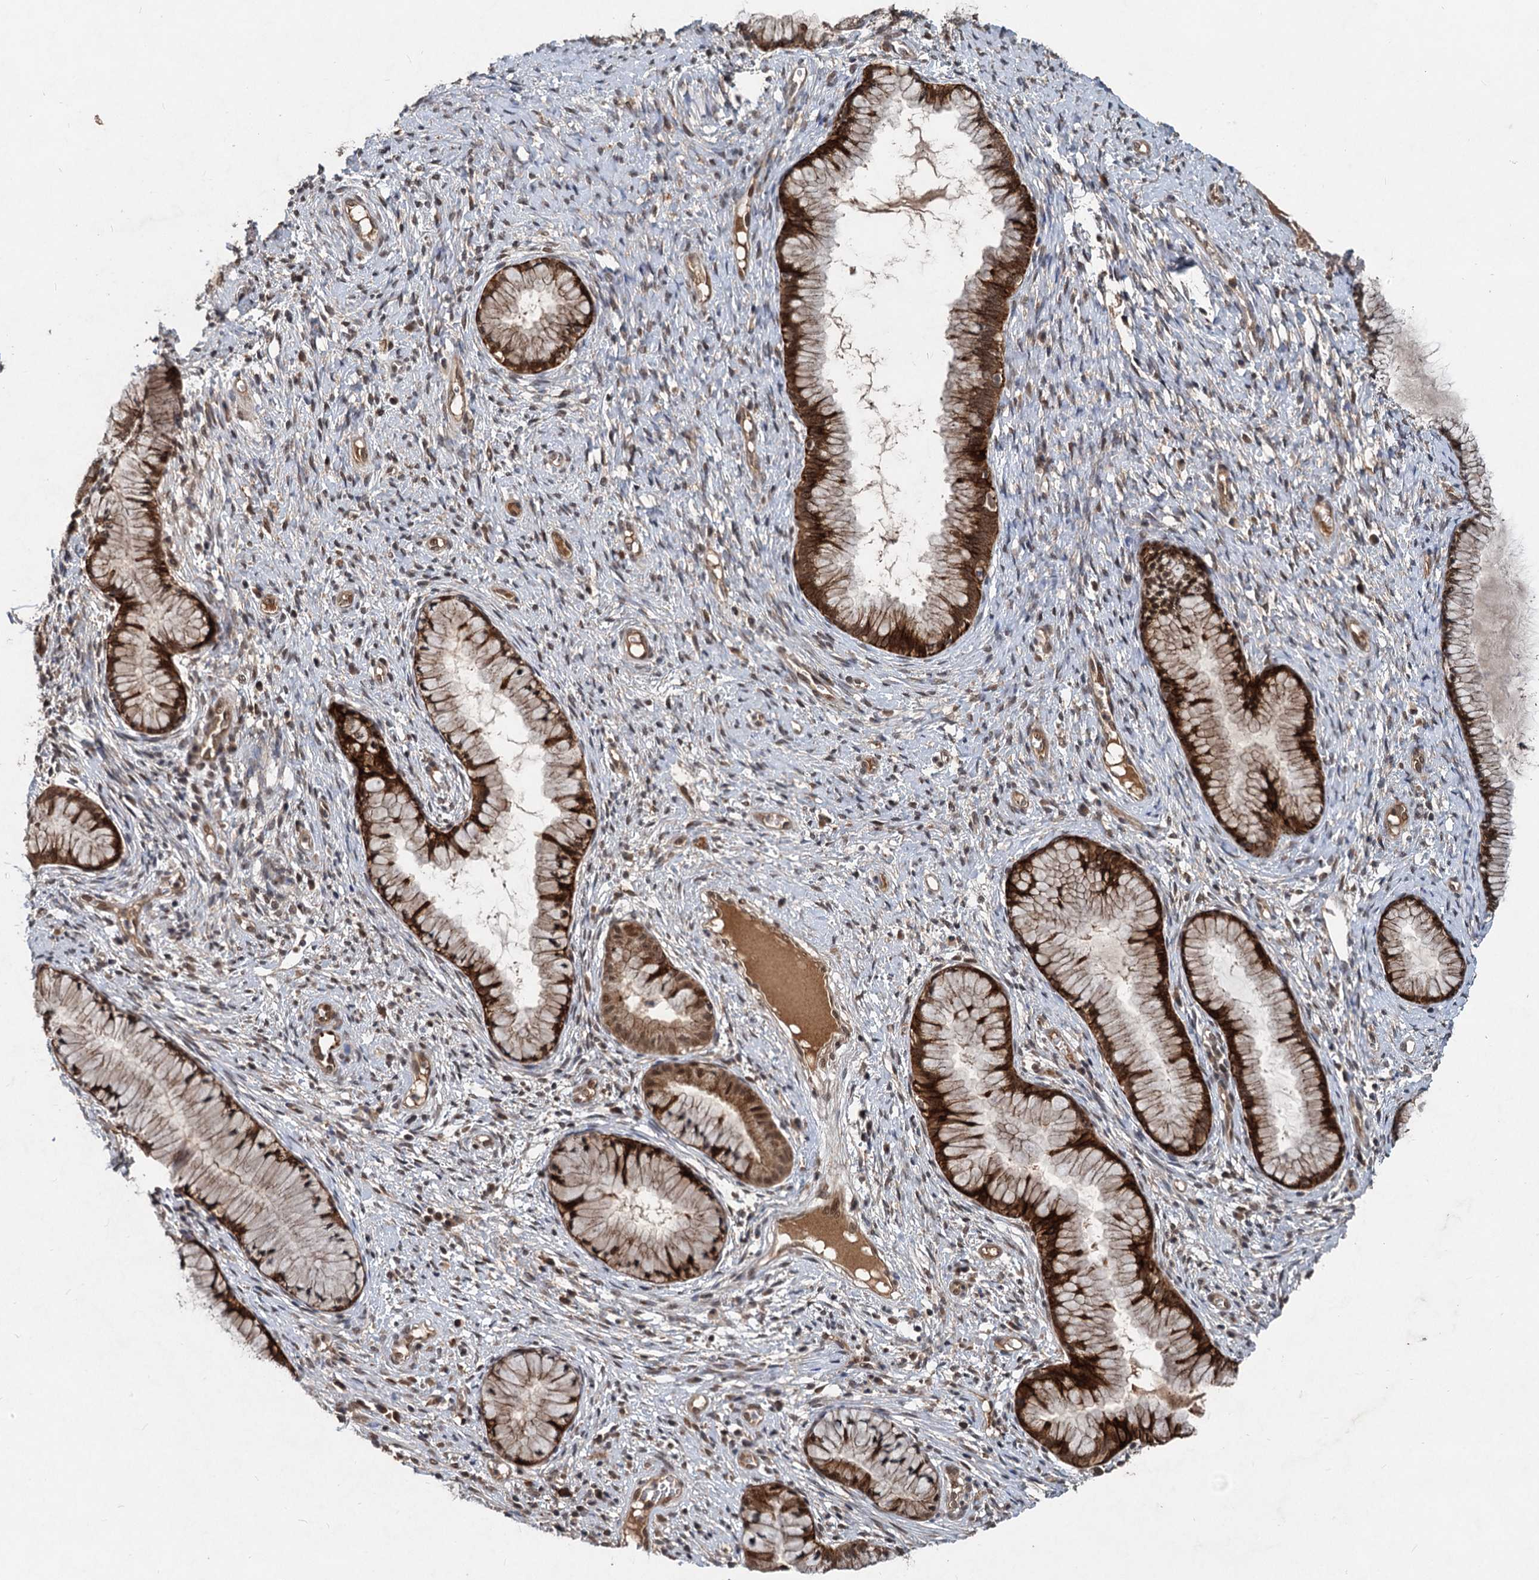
{"staining": {"intensity": "strong", "quantity": ">75%", "location": "cytoplasmic/membranous,nuclear"}, "tissue": "cervix", "cell_type": "Glandular cells", "image_type": "normal", "snomed": [{"axis": "morphology", "description": "Normal tissue, NOS"}, {"axis": "topography", "description": "Cervix"}], "caption": "Approximately >75% of glandular cells in normal human cervix exhibit strong cytoplasmic/membranous,nuclear protein staining as visualized by brown immunohistochemical staining.", "gene": "RITA1", "patient": {"sex": "female", "age": 42}}